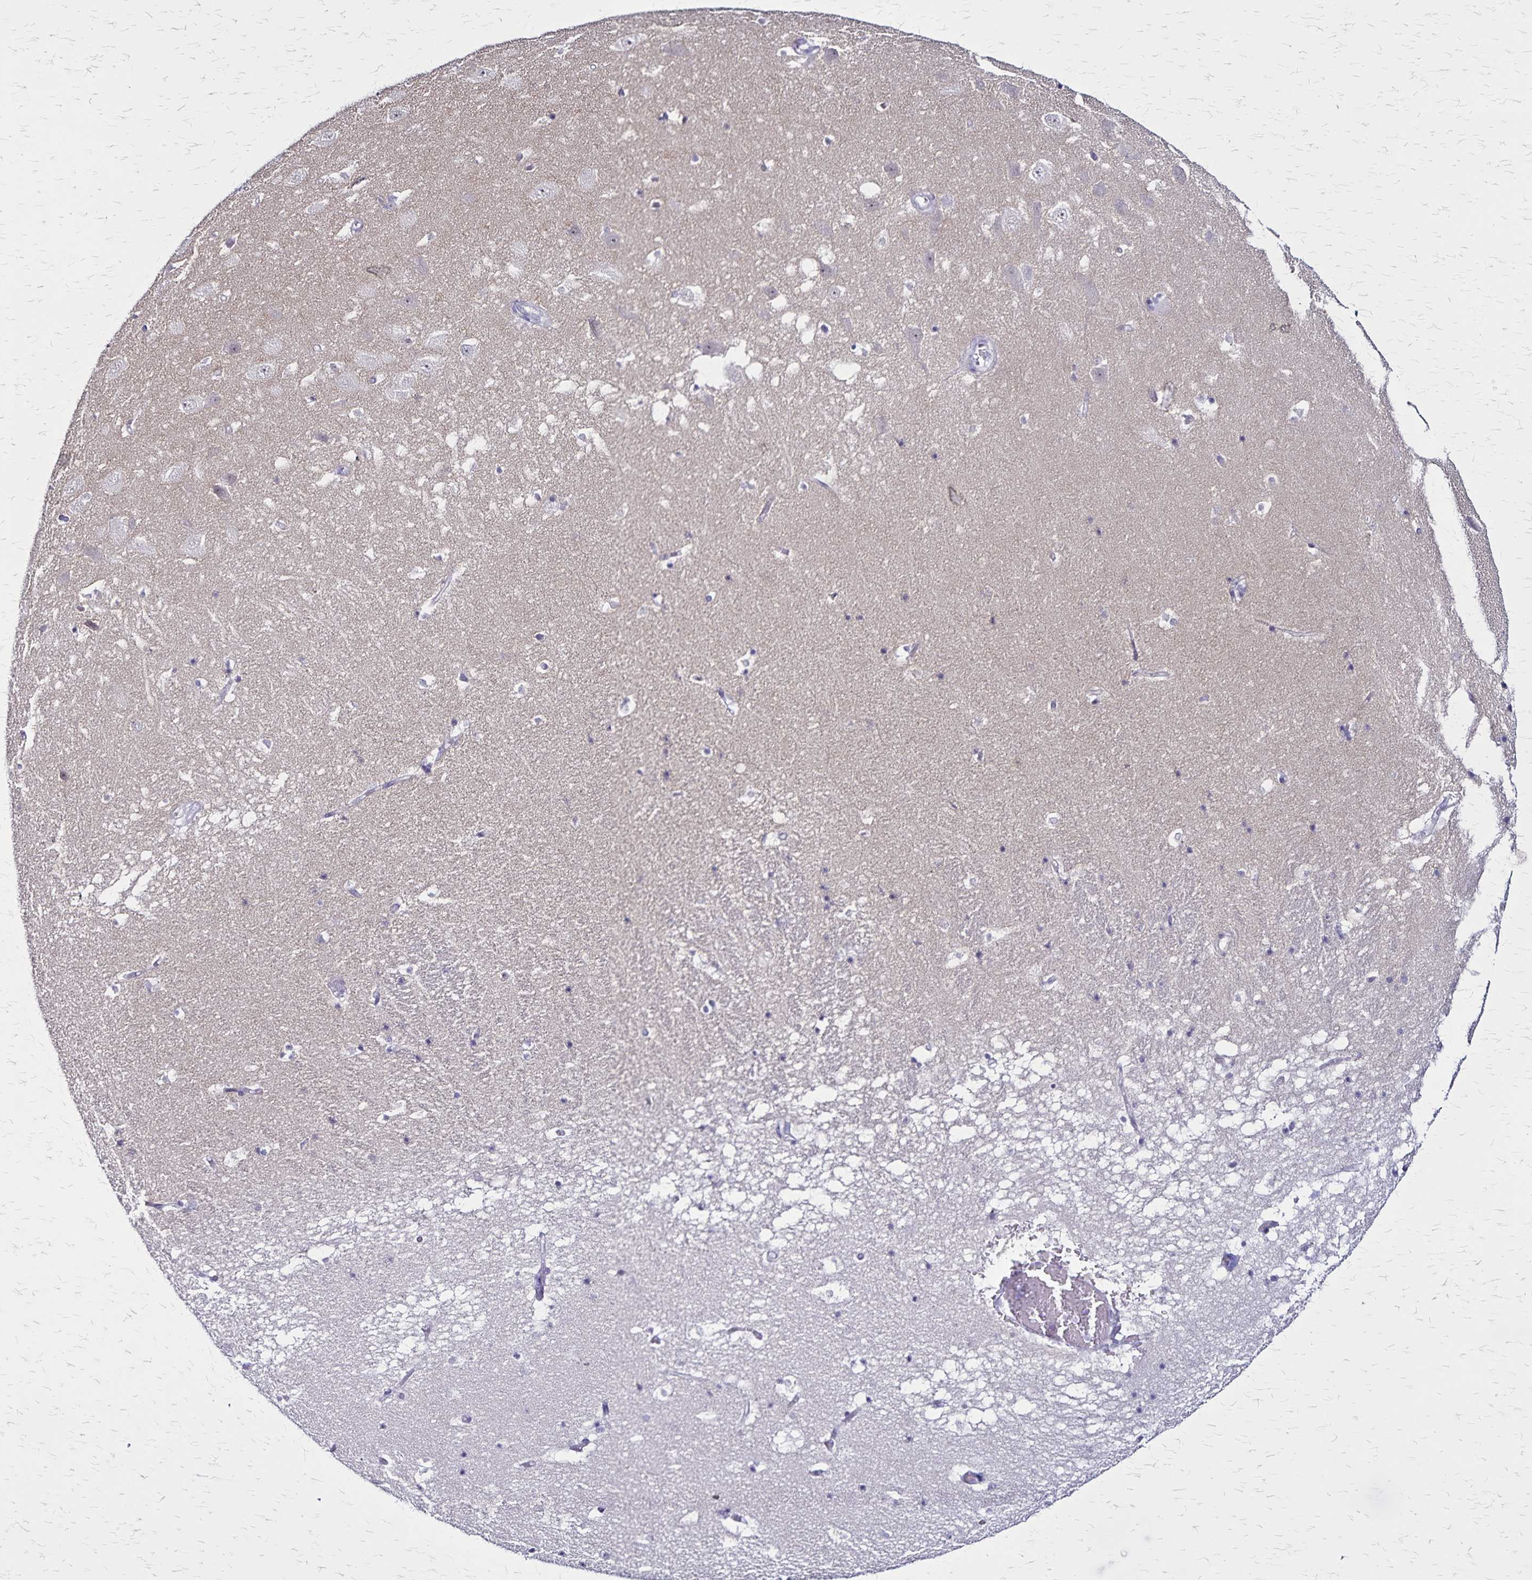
{"staining": {"intensity": "negative", "quantity": "none", "location": "none"}, "tissue": "hippocampus", "cell_type": "Glial cells", "image_type": "normal", "snomed": [{"axis": "morphology", "description": "Normal tissue, NOS"}, {"axis": "topography", "description": "Hippocampus"}], "caption": "The photomicrograph displays no significant staining in glial cells of hippocampus.", "gene": "PLXNA4", "patient": {"sex": "male", "age": 58}}